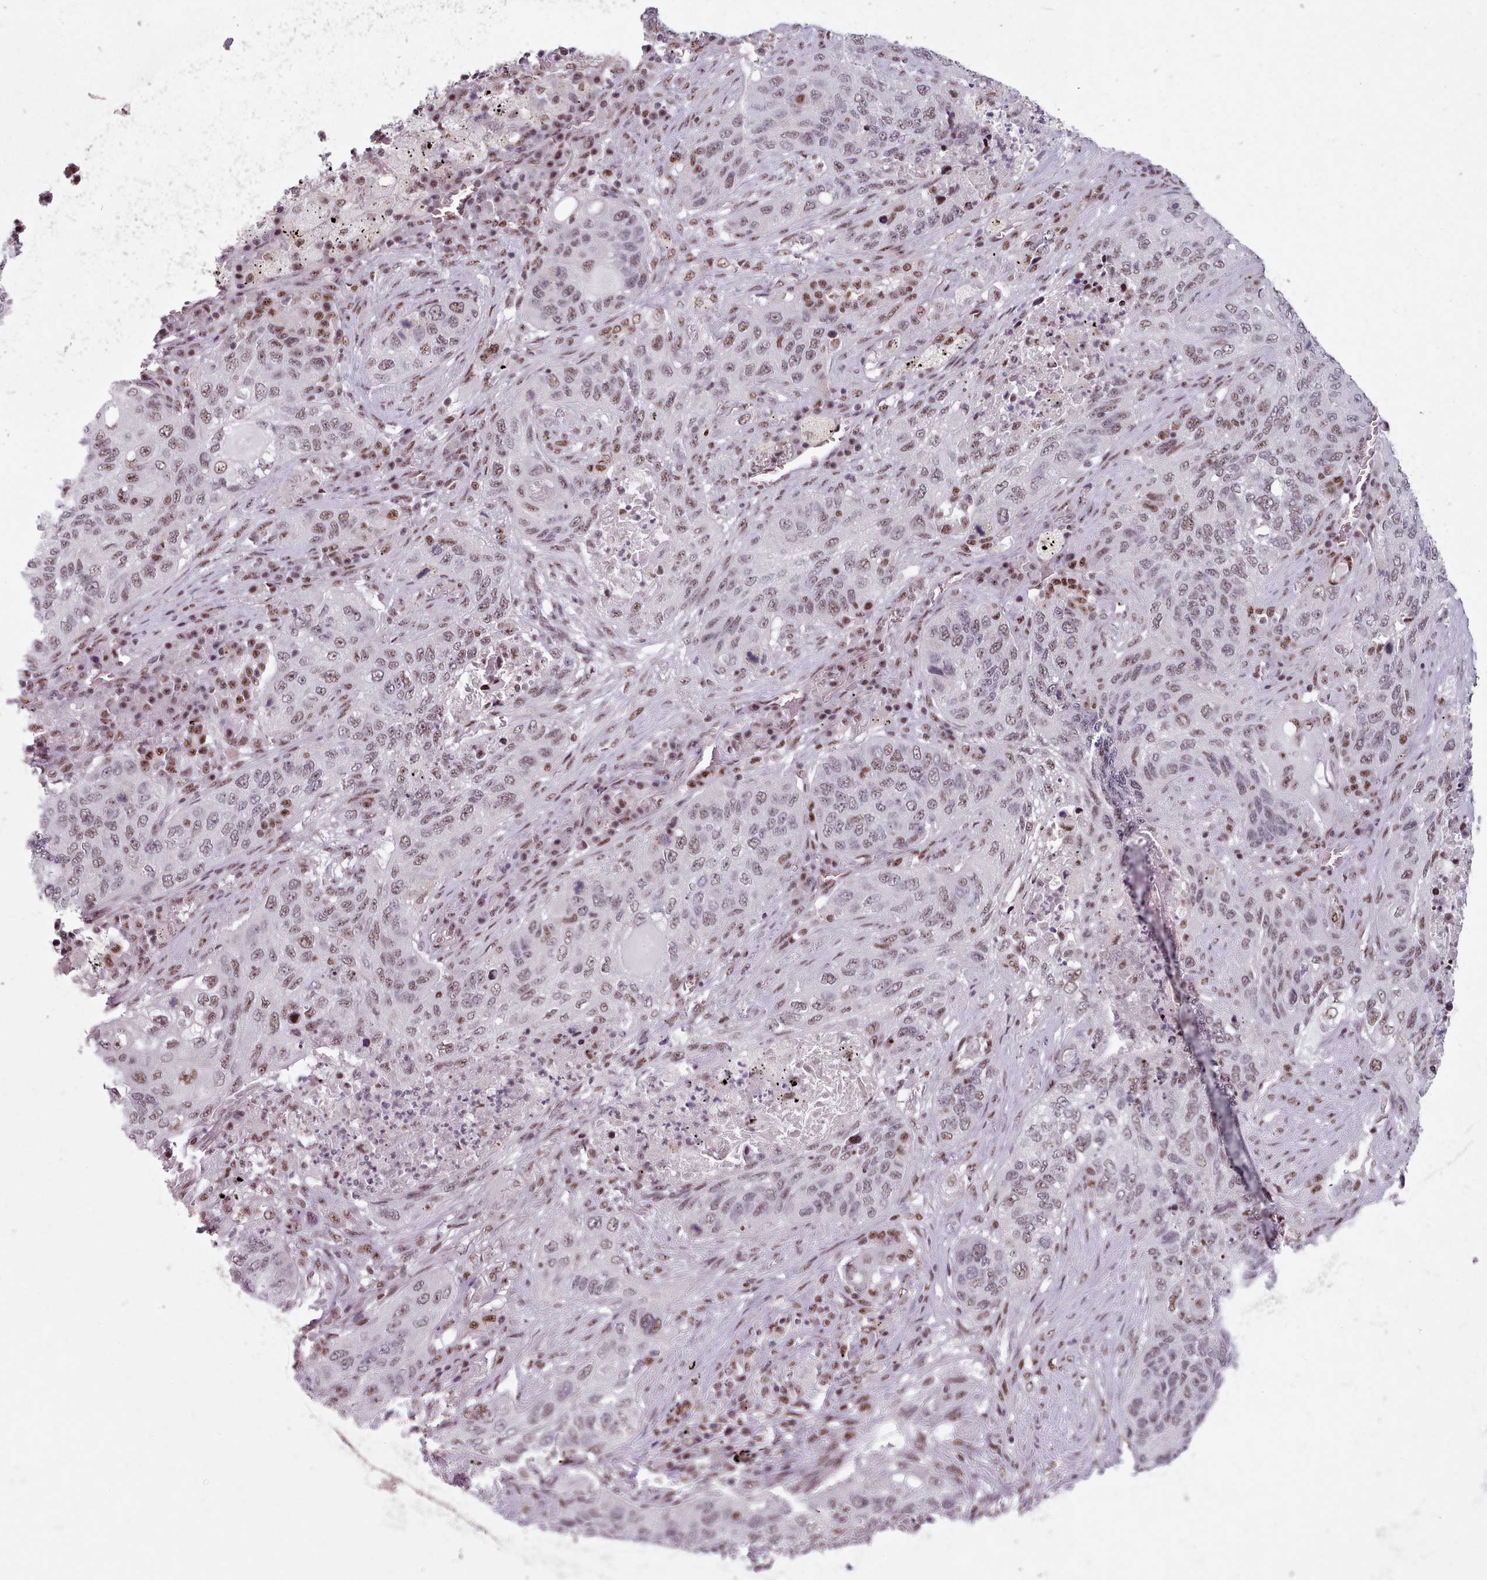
{"staining": {"intensity": "weak", "quantity": ">75%", "location": "nuclear"}, "tissue": "lung cancer", "cell_type": "Tumor cells", "image_type": "cancer", "snomed": [{"axis": "morphology", "description": "Squamous cell carcinoma, NOS"}, {"axis": "topography", "description": "Lung"}], "caption": "An immunohistochemistry histopathology image of neoplastic tissue is shown. Protein staining in brown shows weak nuclear positivity in lung cancer (squamous cell carcinoma) within tumor cells. (DAB IHC, brown staining for protein, blue staining for nuclei).", "gene": "SRRM1", "patient": {"sex": "female", "age": 63}}